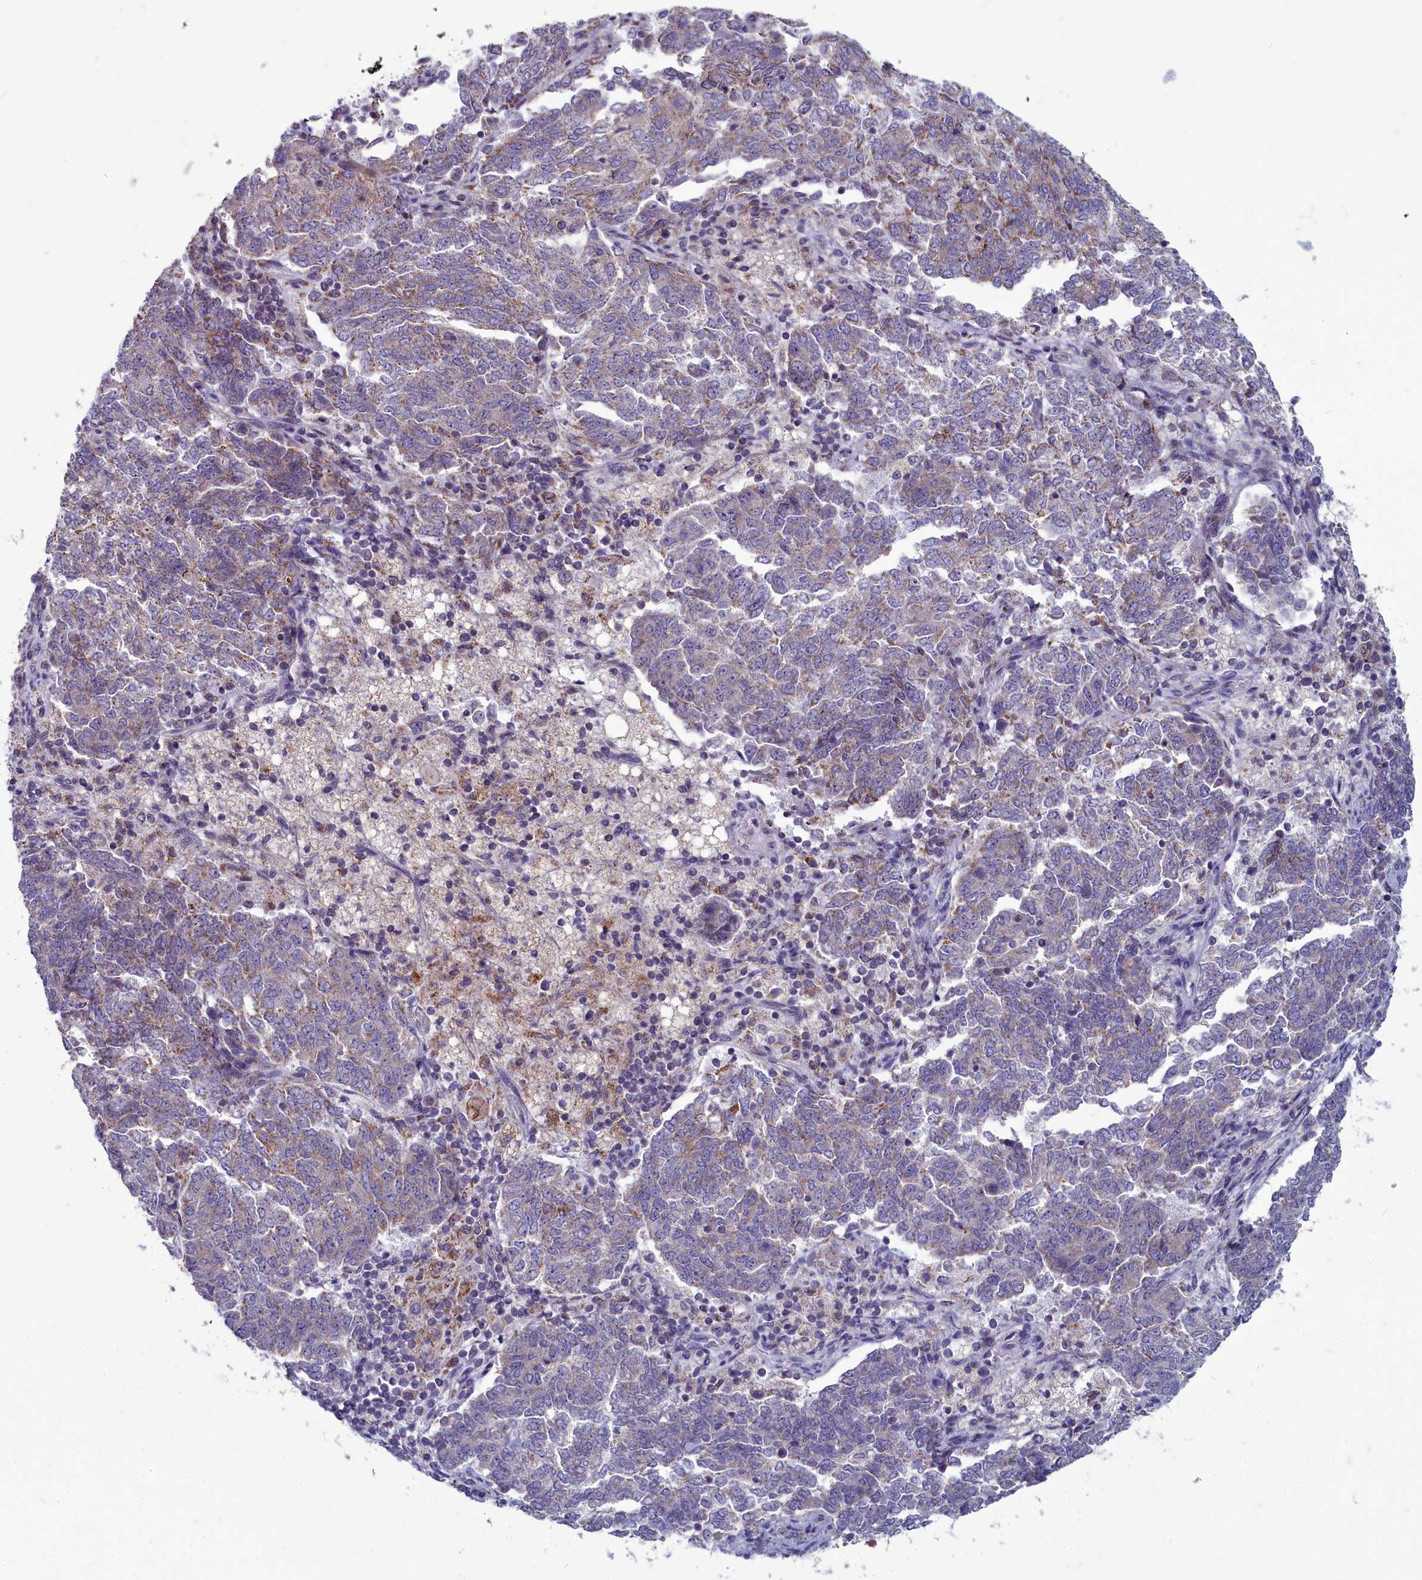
{"staining": {"intensity": "weak", "quantity": "<25%", "location": "cytoplasmic/membranous"}, "tissue": "endometrial cancer", "cell_type": "Tumor cells", "image_type": "cancer", "snomed": [{"axis": "morphology", "description": "Adenocarcinoma, NOS"}, {"axis": "topography", "description": "Endometrium"}], "caption": "Endometrial adenocarcinoma stained for a protein using immunohistochemistry (IHC) shows no positivity tumor cells.", "gene": "INSYN2A", "patient": {"sex": "female", "age": 80}}